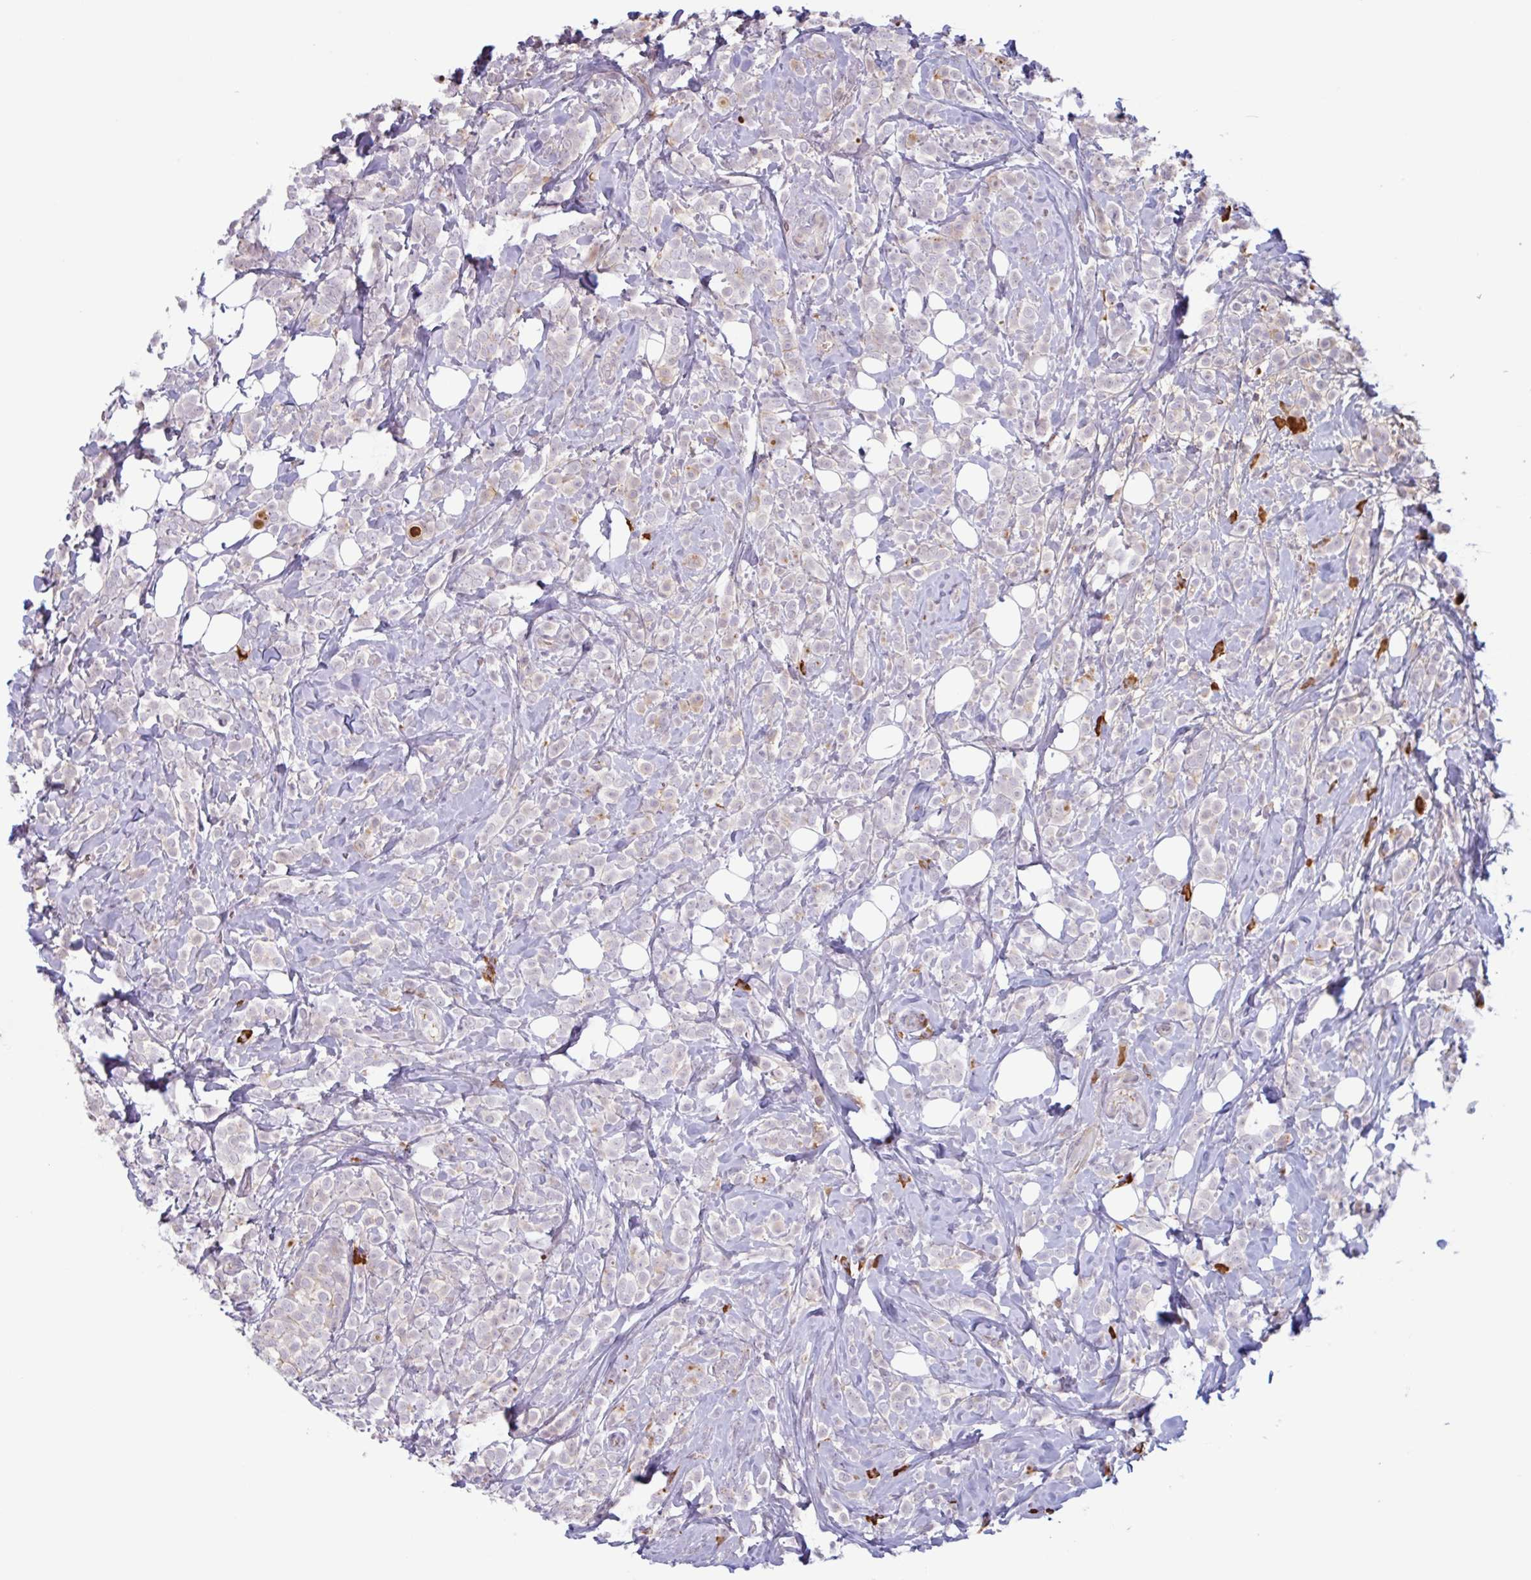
{"staining": {"intensity": "negative", "quantity": "none", "location": "none"}, "tissue": "breast cancer", "cell_type": "Tumor cells", "image_type": "cancer", "snomed": [{"axis": "morphology", "description": "Lobular carcinoma"}, {"axis": "topography", "description": "Breast"}], "caption": "This is an immunohistochemistry (IHC) micrograph of human breast cancer (lobular carcinoma). There is no staining in tumor cells.", "gene": "TAF1D", "patient": {"sex": "female", "age": 49}}